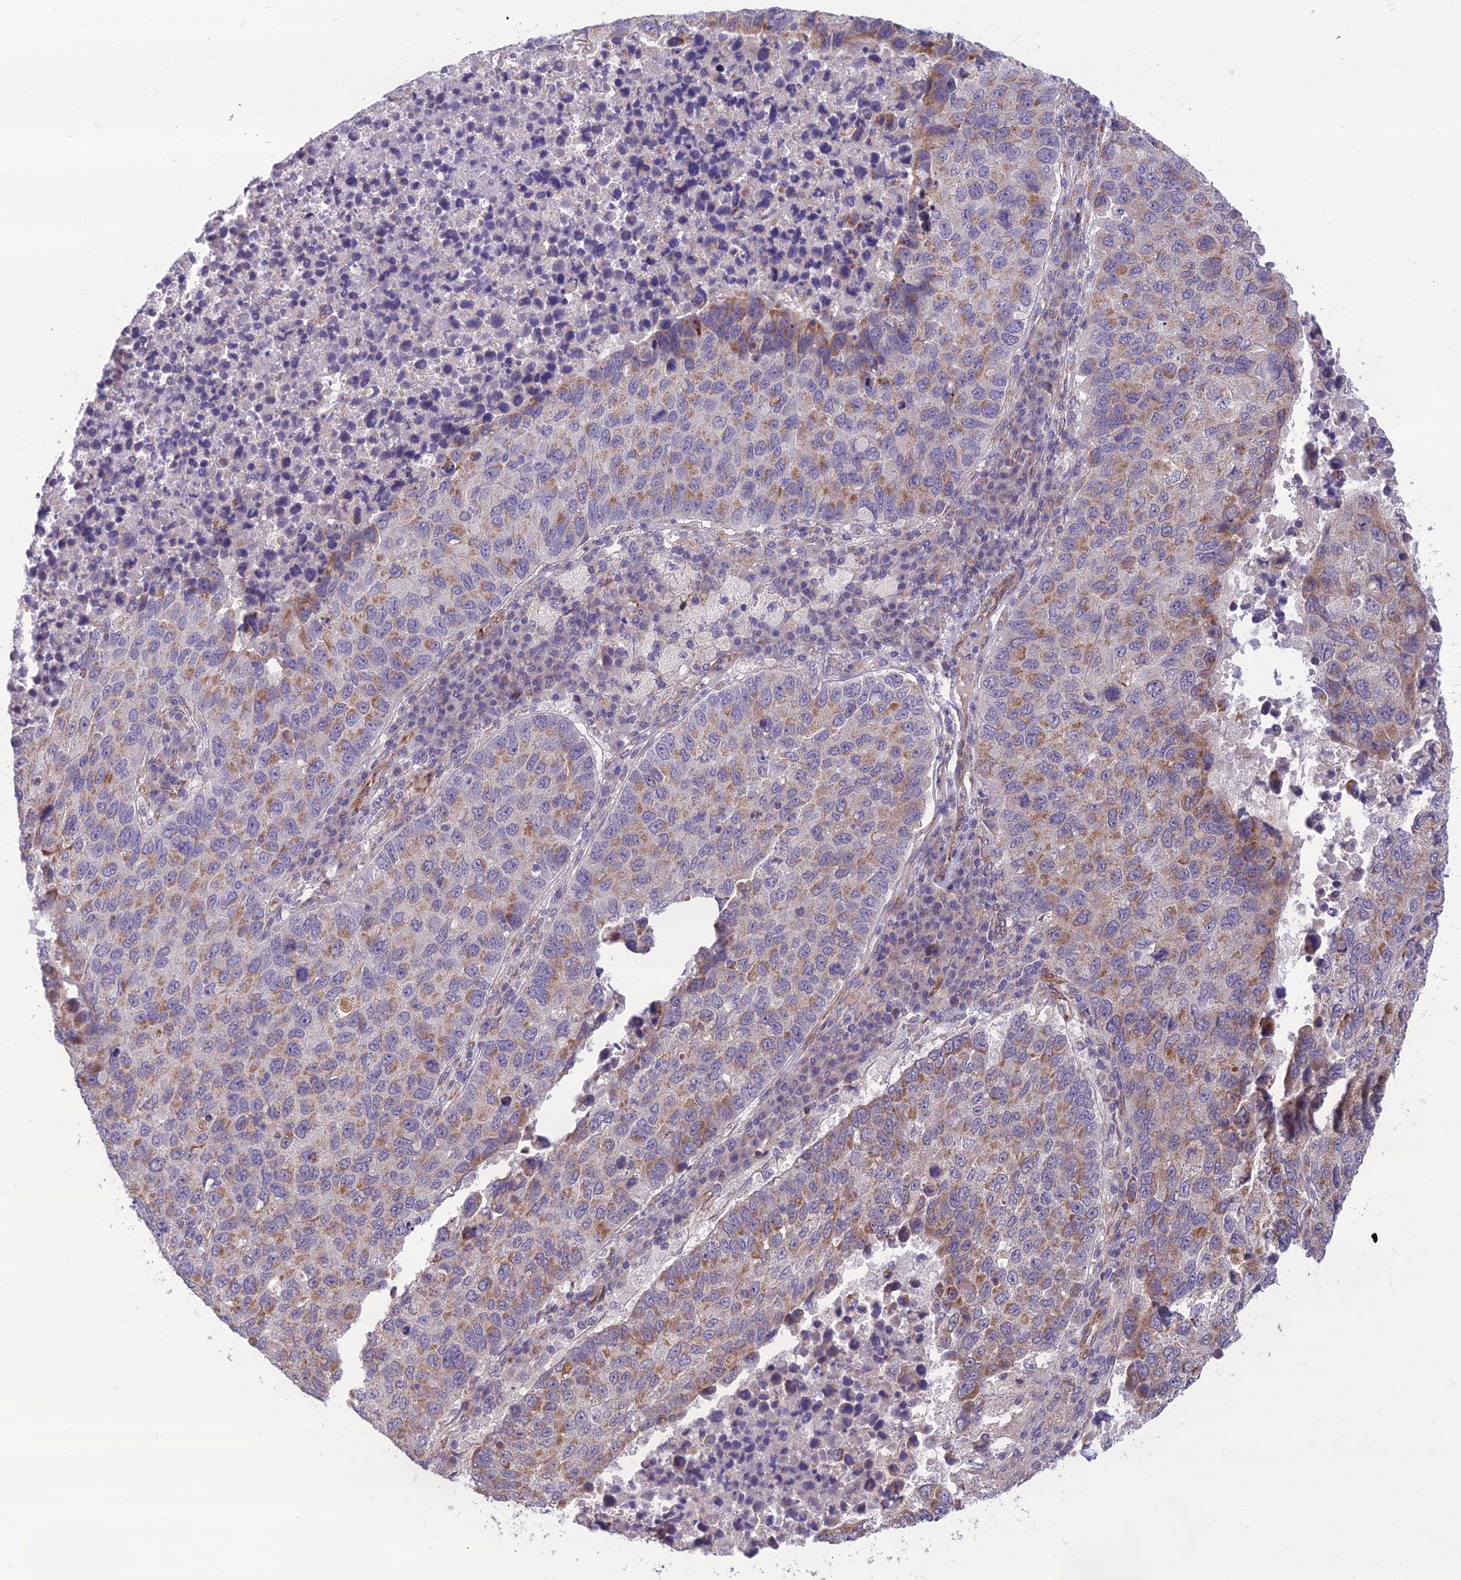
{"staining": {"intensity": "moderate", "quantity": "25%-75%", "location": "cytoplasmic/membranous"}, "tissue": "lung cancer", "cell_type": "Tumor cells", "image_type": "cancer", "snomed": [{"axis": "morphology", "description": "Squamous cell carcinoma, NOS"}, {"axis": "topography", "description": "Lung"}], "caption": "Lung cancer (squamous cell carcinoma) stained with immunohistochemistry demonstrates moderate cytoplasmic/membranous positivity in about 25%-75% of tumor cells.", "gene": "NODAL", "patient": {"sex": "male", "age": 73}}